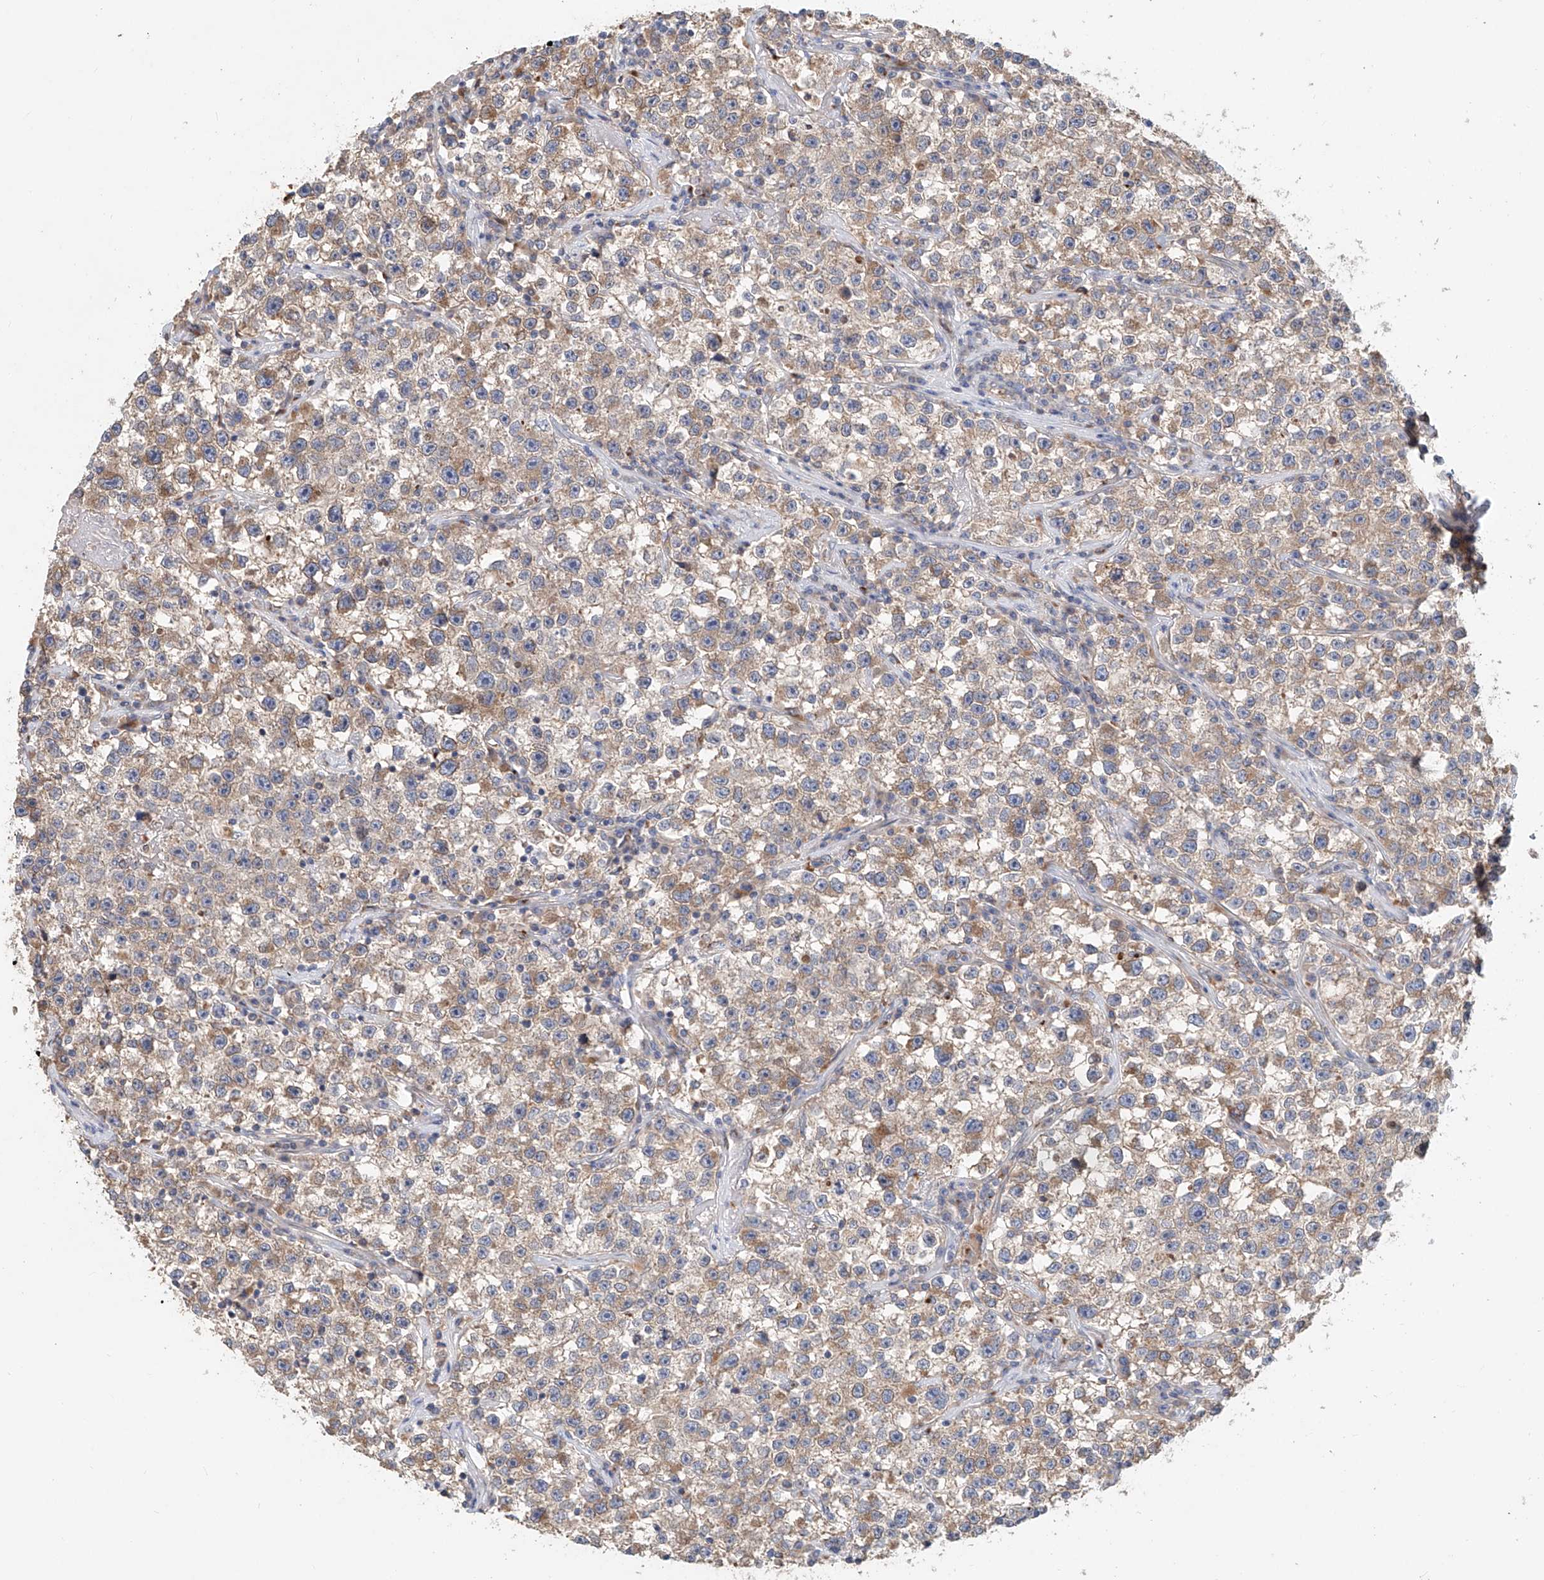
{"staining": {"intensity": "moderate", "quantity": ">75%", "location": "cytoplasmic/membranous"}, "tissue": "testis cancer", "cell_type": "Tumor cells", "image_type": "cancer", "snomed": [{"axis": "morphology", "description": "Seminoma, NOS"}, {"axis": "topography", "description": "Testis"}], "caption": "Protein expression by IHC displays moderate cytoplasmic/membranous staining in about >75% of tumor cells in seminoma (testis).", "gene": "HGSNAT", "patient": {"sex": "male", "age": 22}}